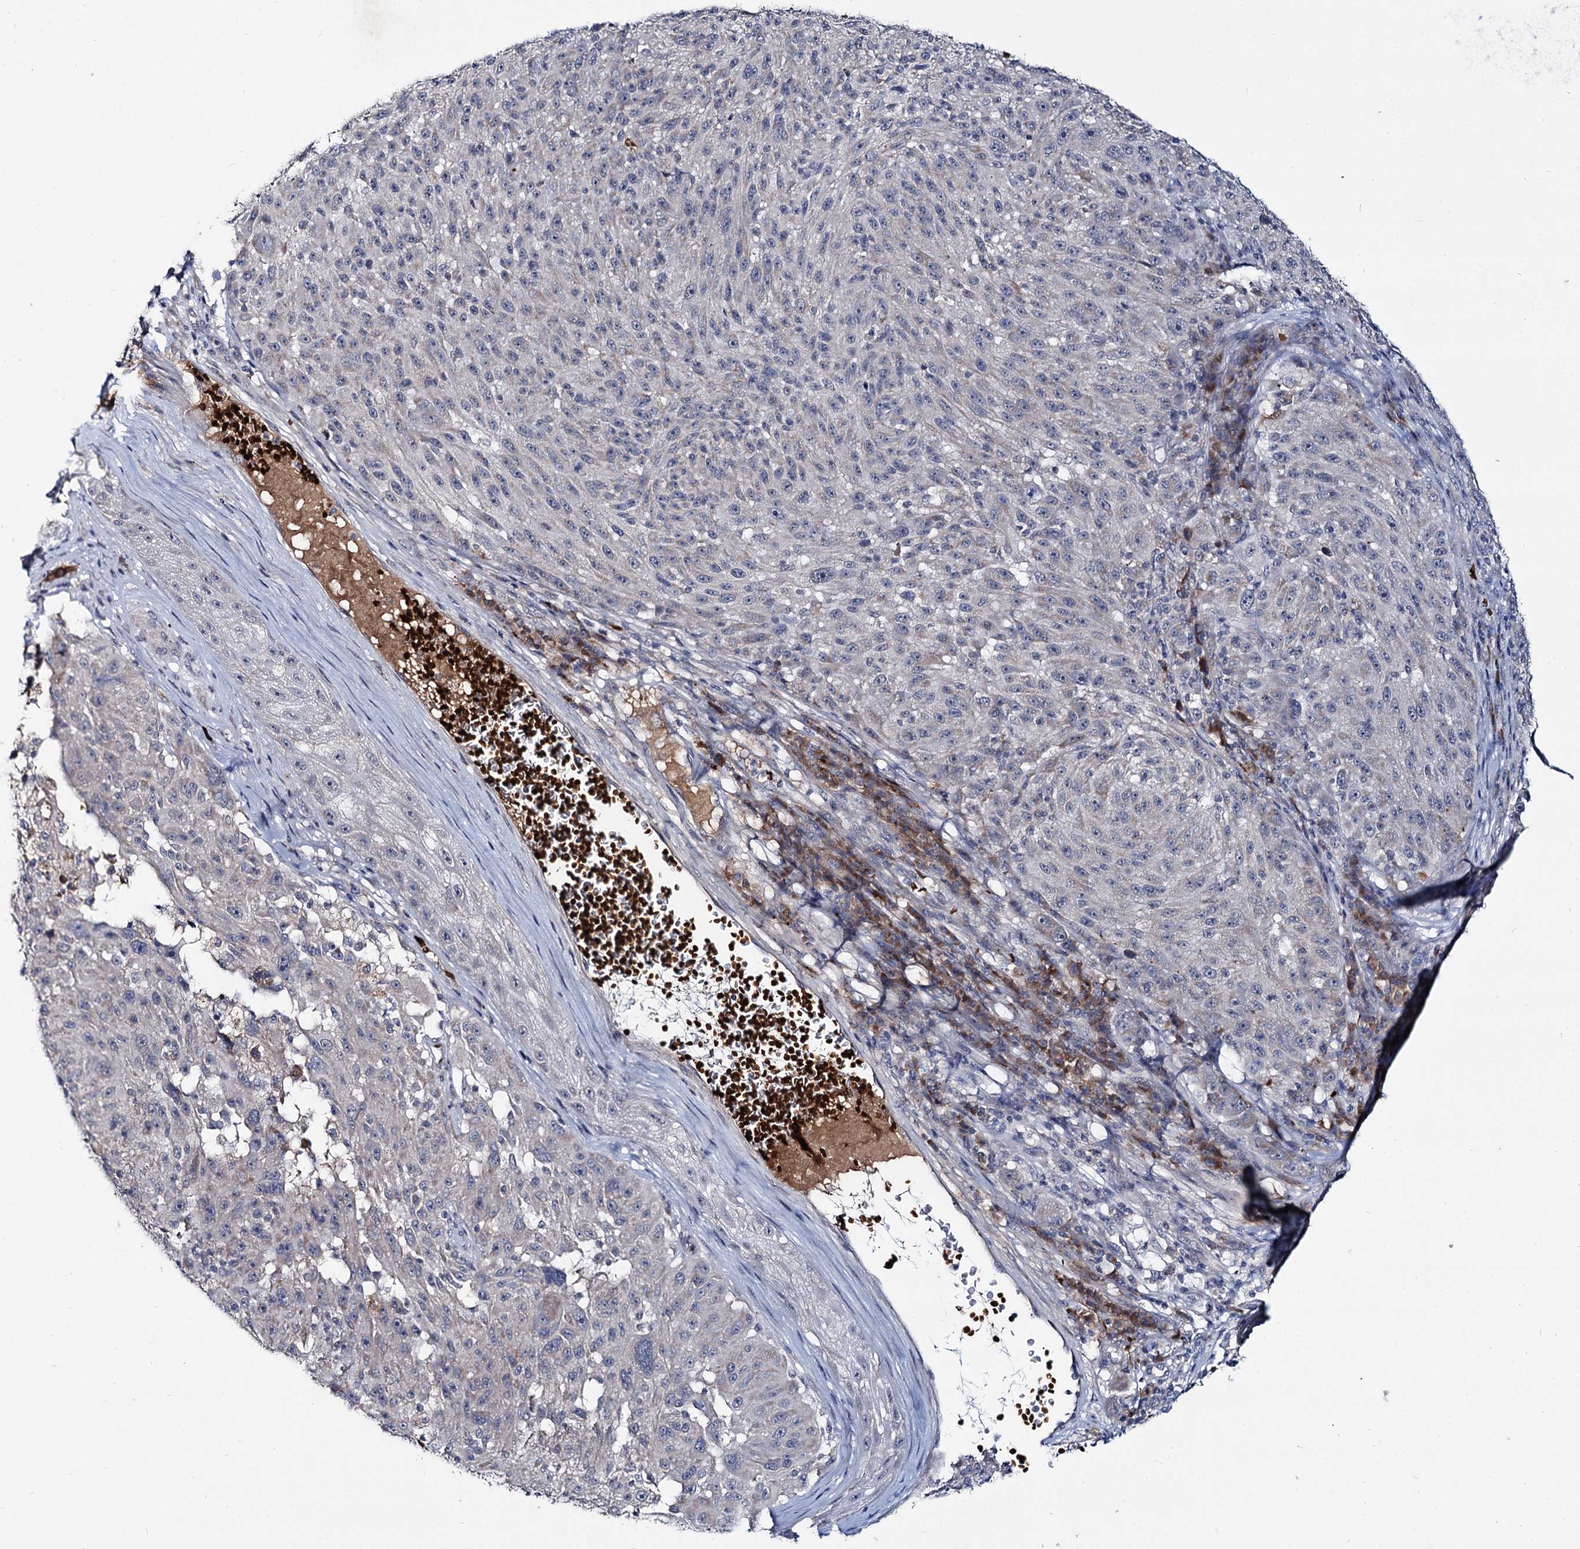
{"staining": {"intensity": "negative", "quantity": "none", "location": "none"}, "tissue": "melanoma", "cell_type": "Tumor cells", "image_type": "cancer", "snomed": [{"axis": "morphology", "description": "Malignant melanoma, NOS"}, {"axis": "topography", "description": "Skin"}], "caption": "High power microscopy micrograph of an immunohistochemistry histopathology image of melanoma, revealing no significant staining in tumor cells.", "gene": "RNF6", "patient": {"sex": "male", "age": 53}}